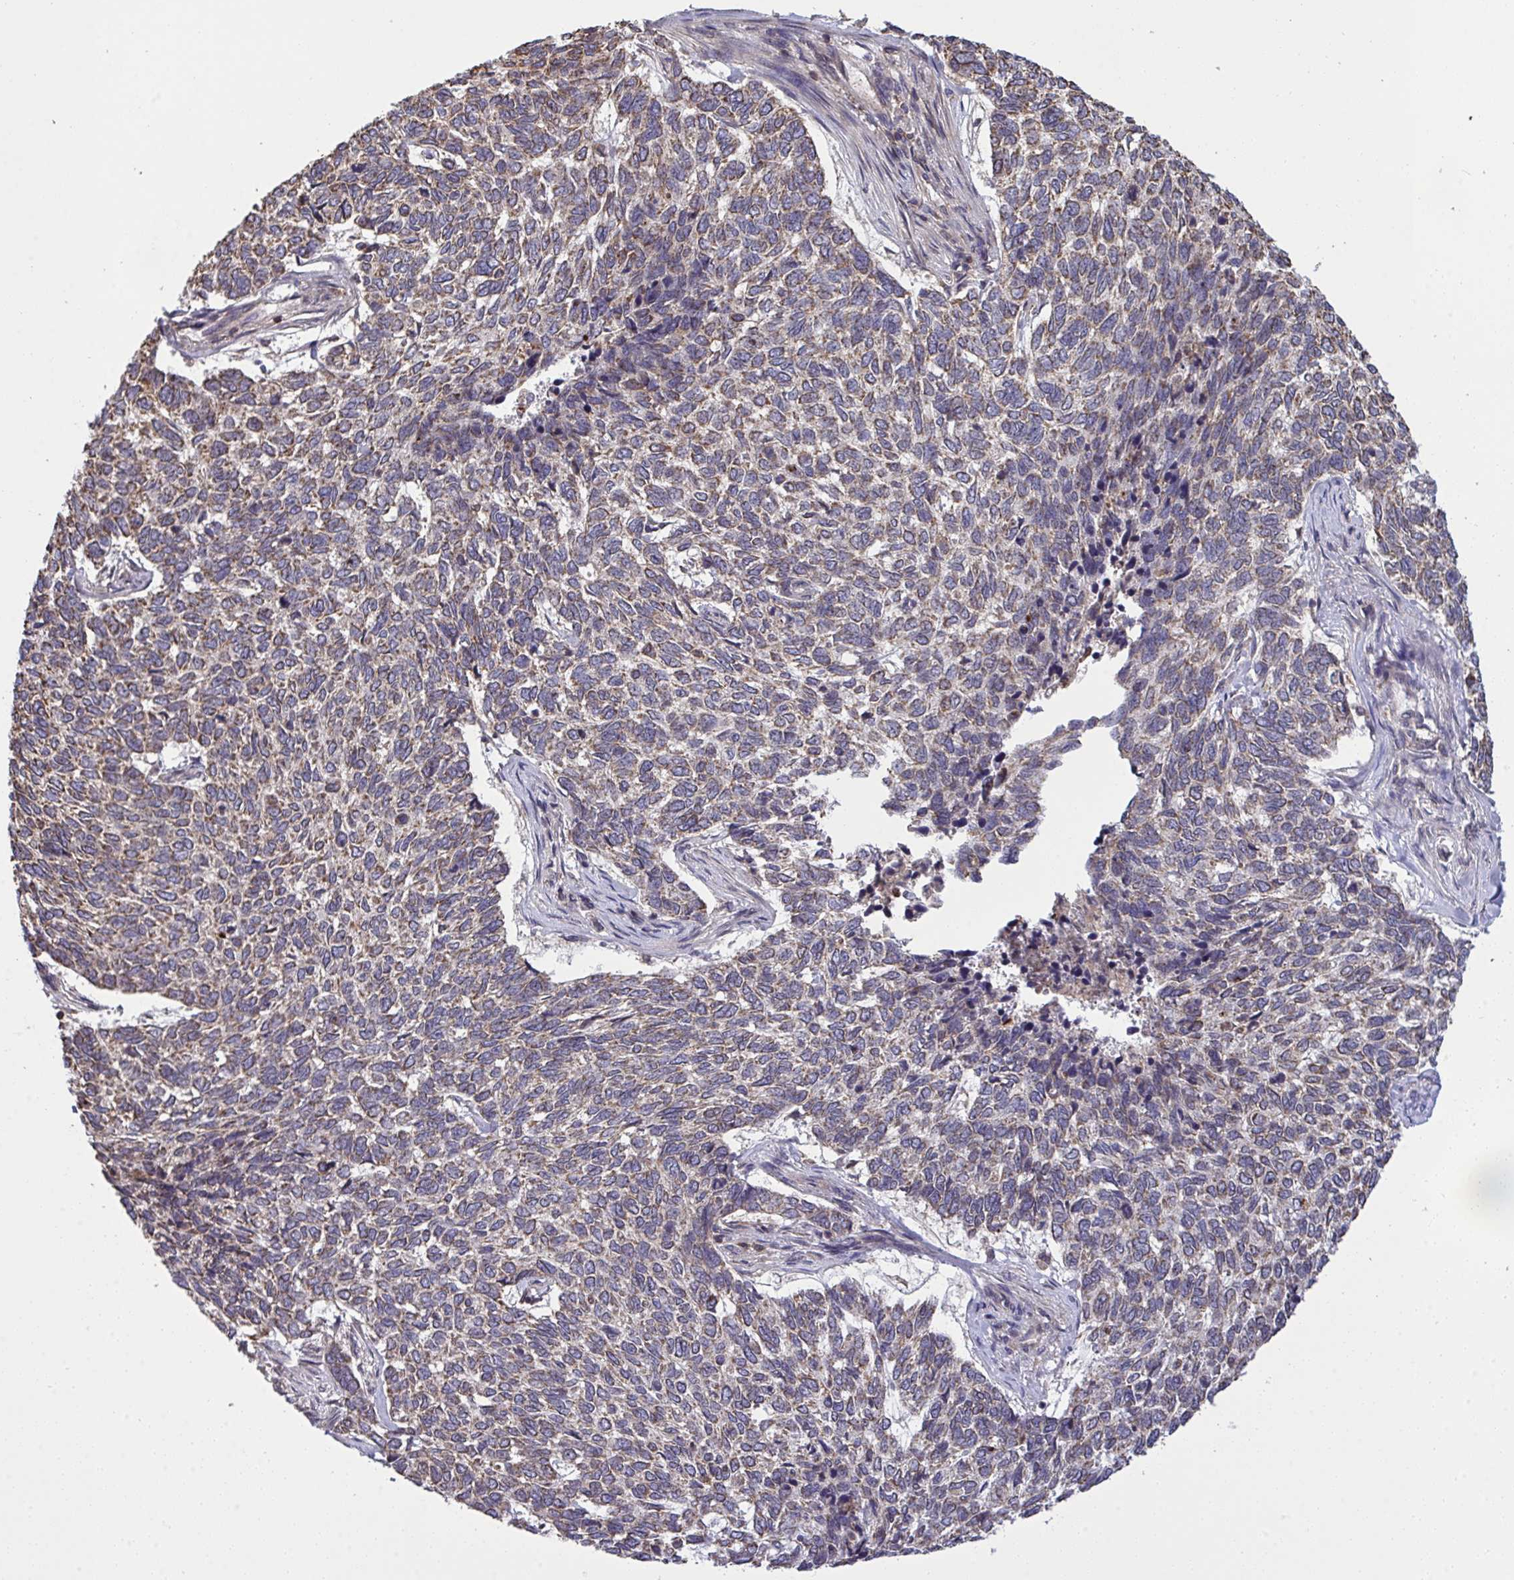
{"staining": {"intensity": "weak", "quantity": "25%-75%", "location": "cytoplasmic/membranous"}, "tissue": "skin cancer", "cell_type": "Tumor cells", "image_type": "cancer", "snomed": [{"axis": "morphology", "description": "Basal cell carcinoma"}, {"axis": "topography", "description": "Skin"}], "caption": "Tumor cells show weak cytoplasmic/membranous expression in about 25%-75% of cells in basal cell carcinoma (skin).", "gene": "PPM1H", "patient": {"sex": "female", "age": 65}}